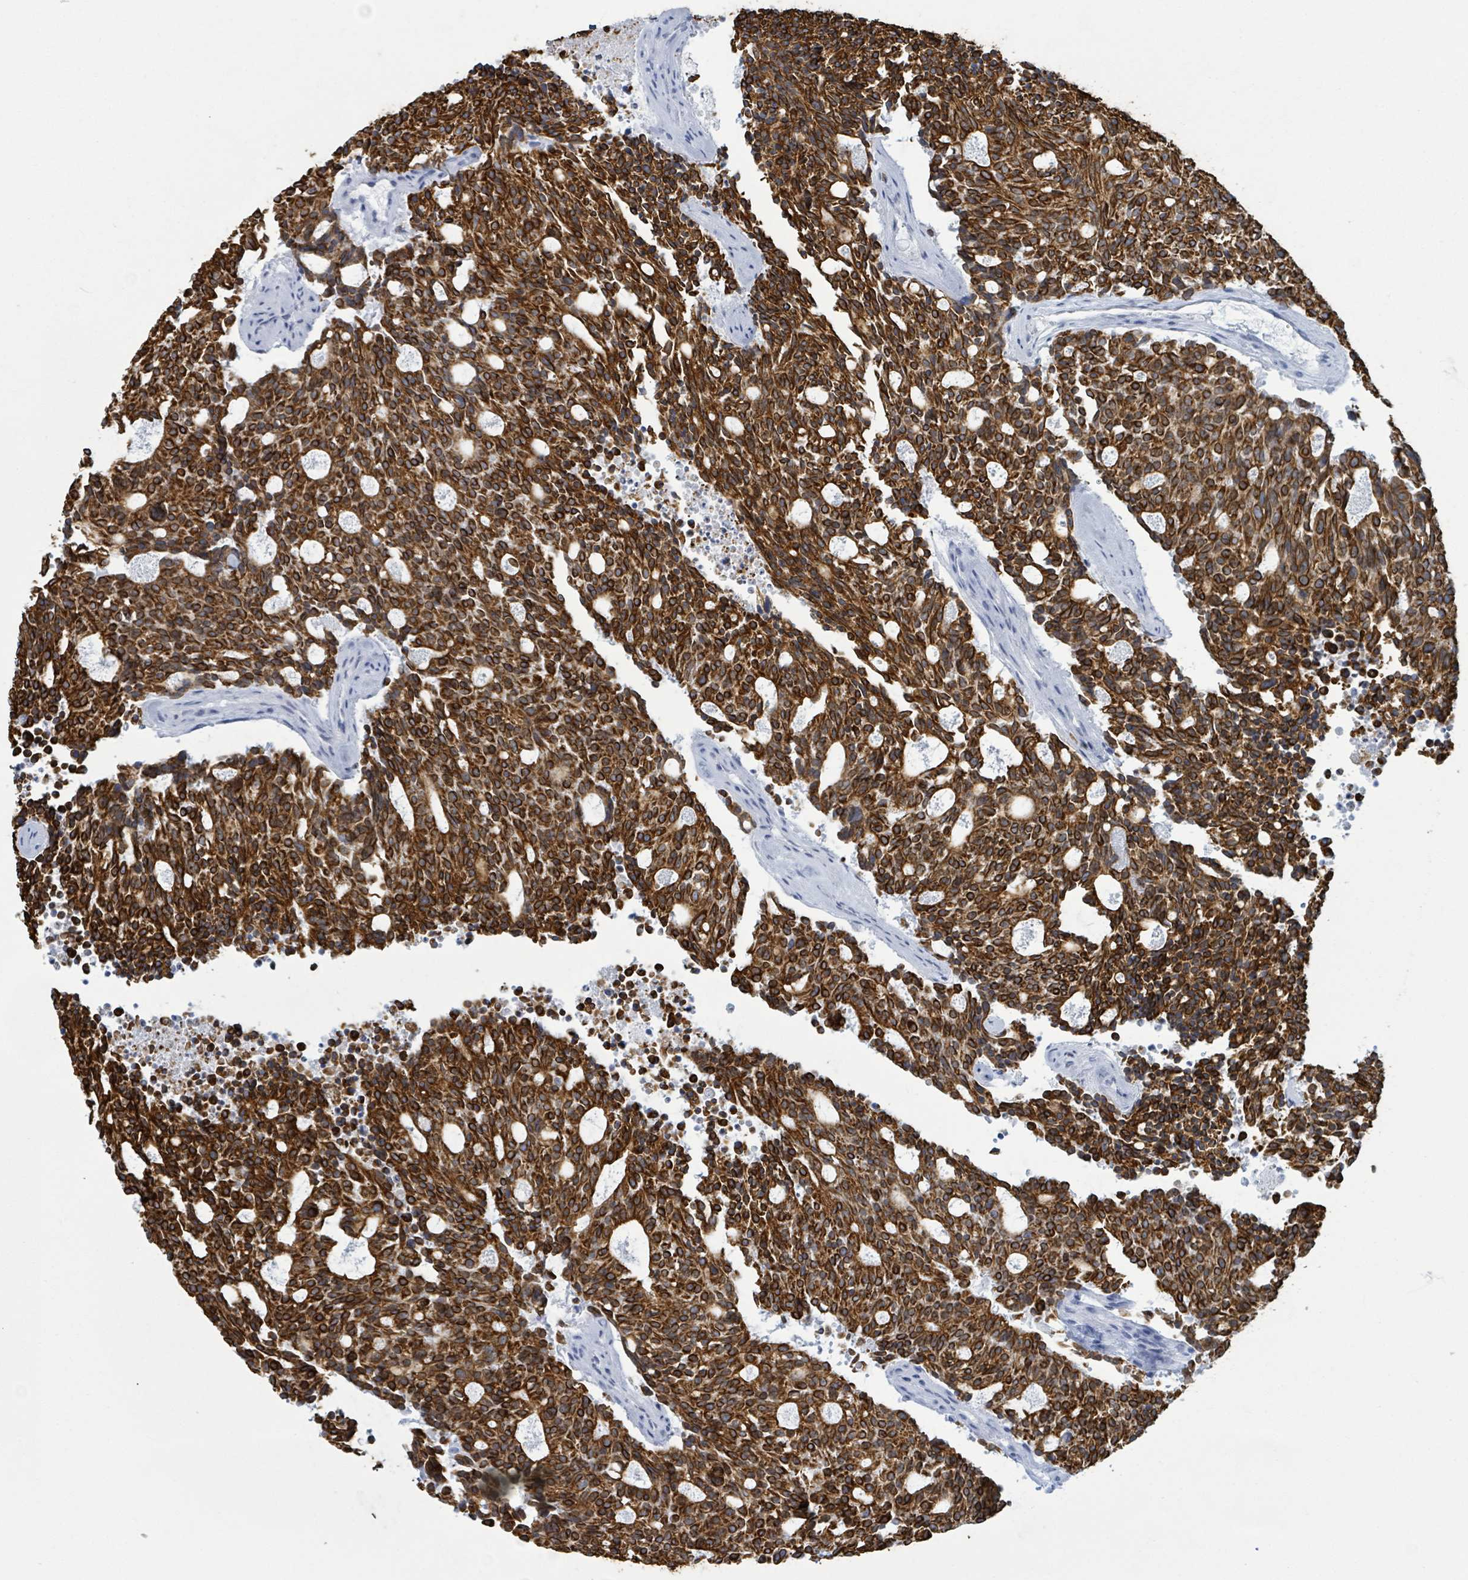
{"staining": {"intensity": "strong", "quantity": ">75%", "location": "cytoplasmic/membranous"}, "tissue": "carcinoid", "cell_type": "Tumor cells", "image_type": "cancer", "snomed": [{"axis": "morphology", "description": "Carcinoid, malignant, NOS"}, {"axis": "topography", "description": "Pancreas"}], "caption": "Brown immunohistochemical staining in human carcinoid (malignant) shows strong cytoplasmic/membranous expression in about >75% of tumor cells.", "gene": "KRT8", "patient": {"sex": "female", "age": 54}}